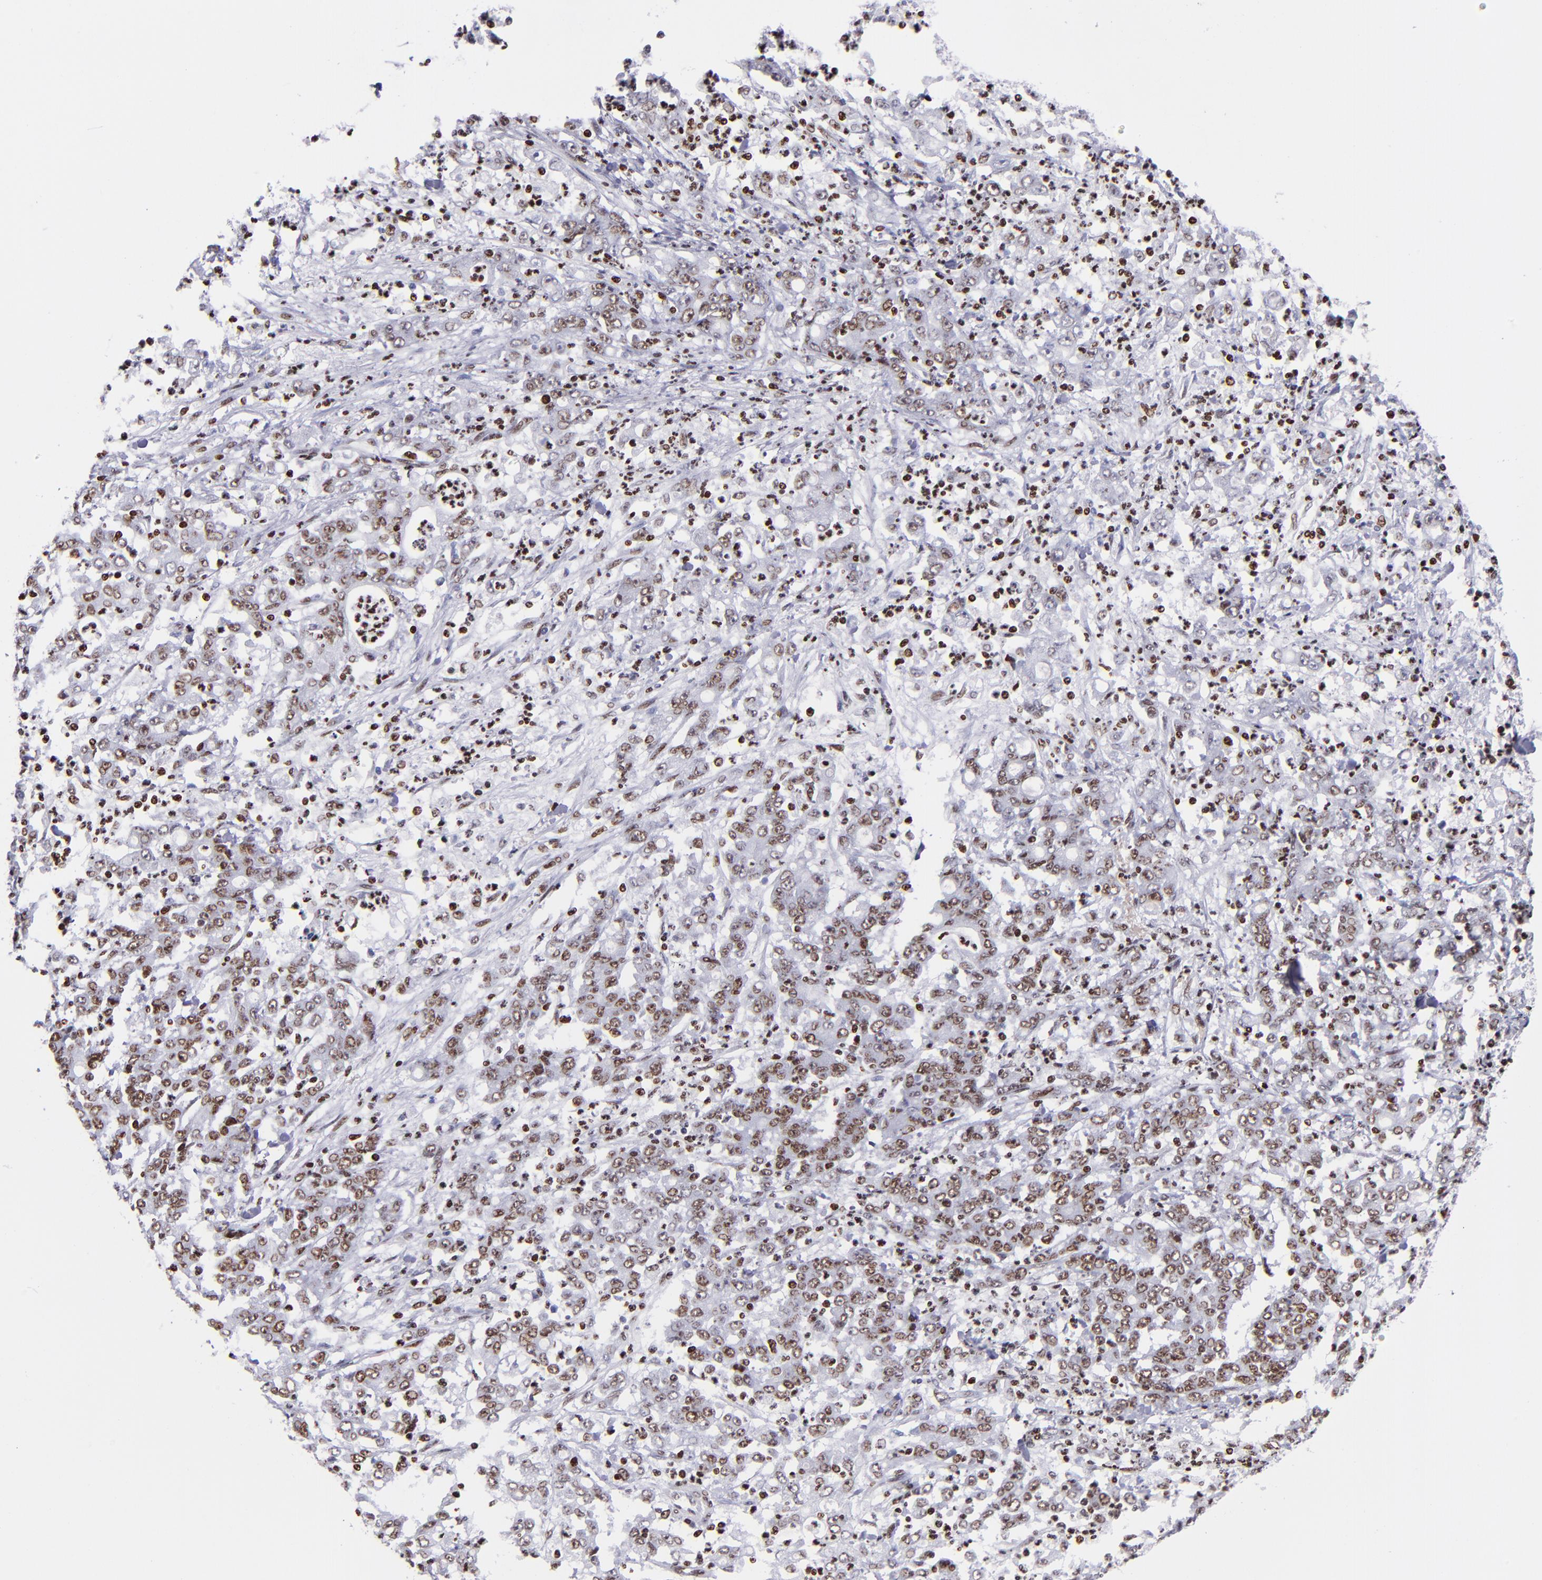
{"staining": {"intensity": "moderate", "quantity": ">75%", "location": "nuclear"}, "tissue": "stomach cancer", "cell_type": "Tumor cells", "image_type": "cancer", "snomed": [{"axis": "morphology", "description": "Adenocarcinoma, NOS"}, {"axis": "topography", "description": "Stomach, lower"}], "caption": "Human adenocarcinoma (stomach) stained for a protein (brown) displays moderate nuclear positive positivity in approximately >75% of tumor cells.", "gene": "CDKL5", "patient": {"sex": "female", "age": 71}}